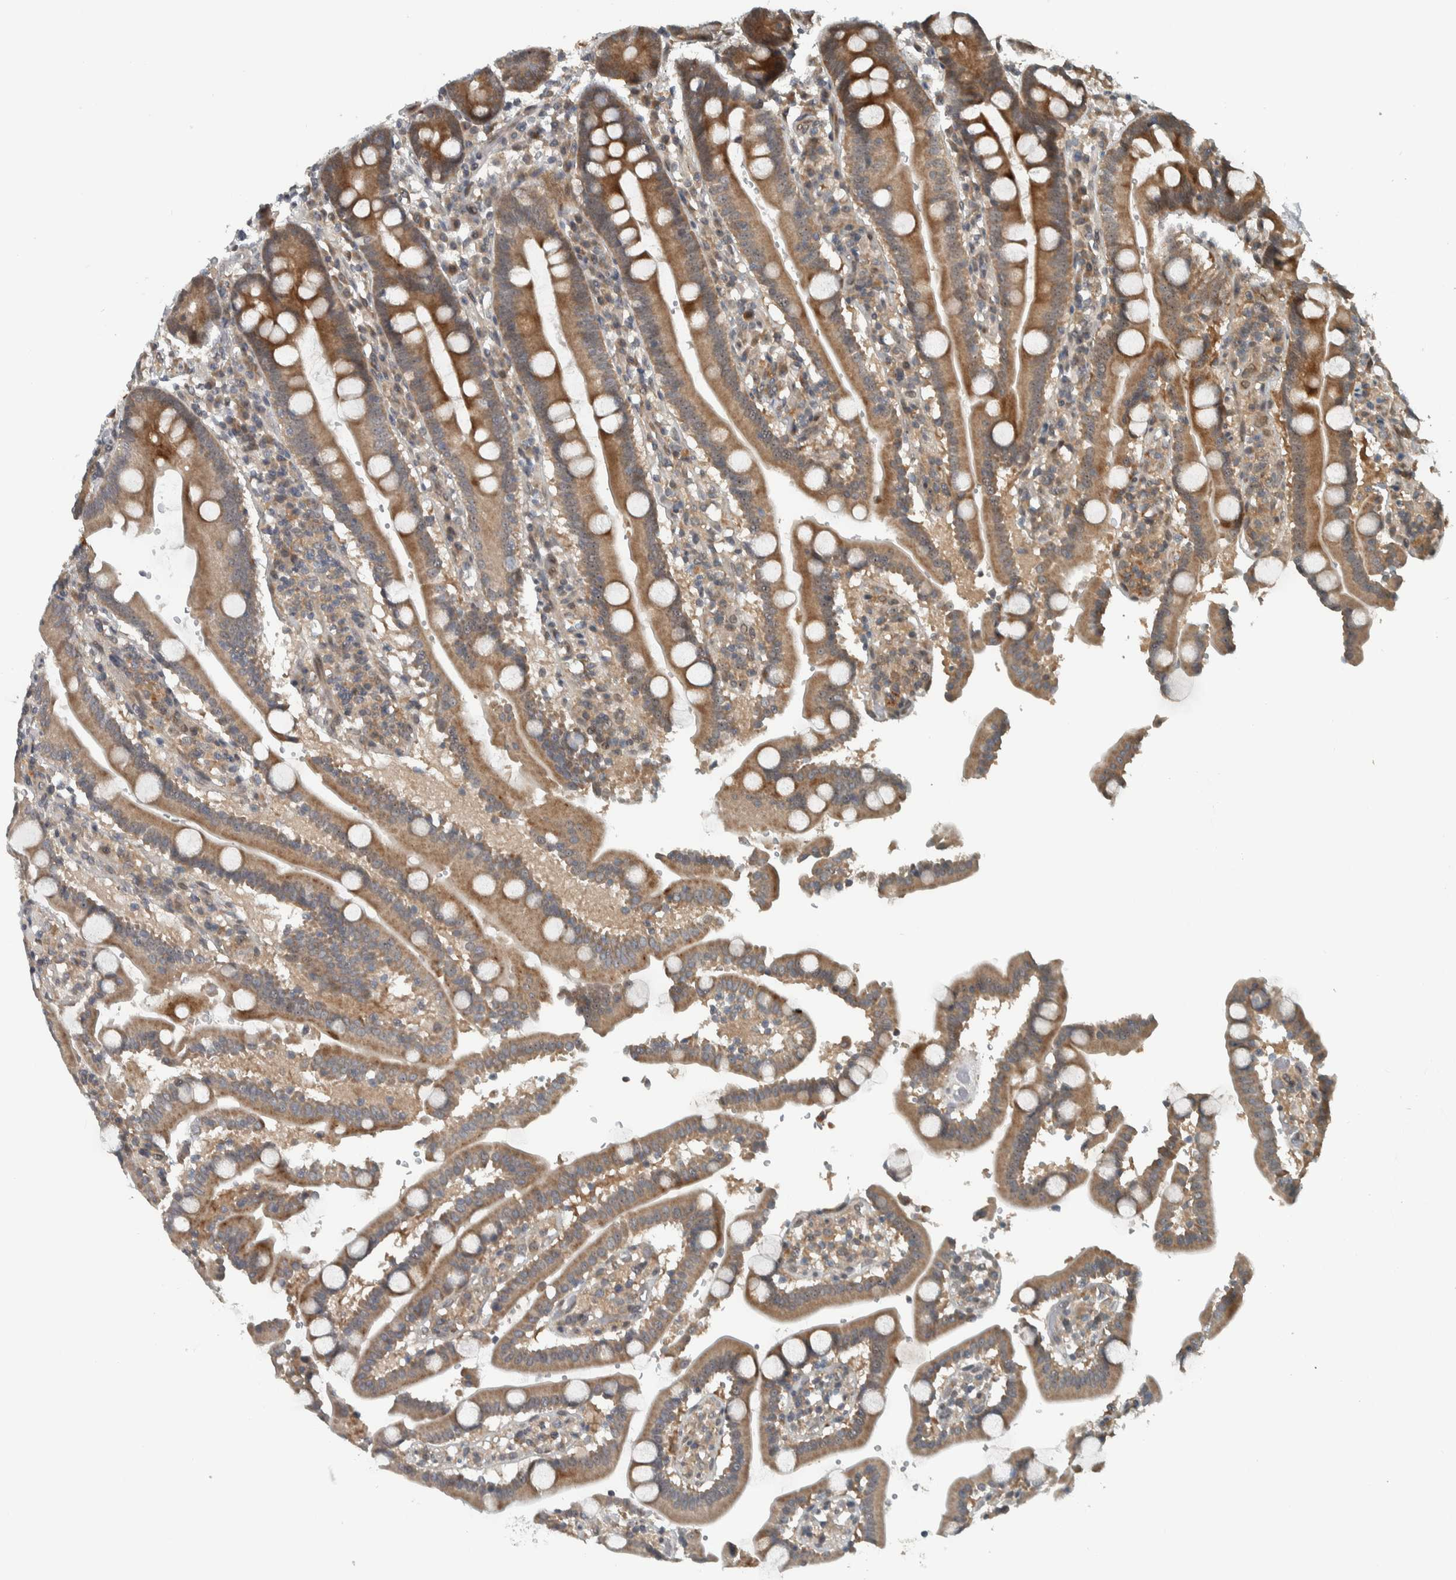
{"staining": {"intensity": "strong", "quantity": ">75%", "location": "cytoplasmic/membranous"}, "tissue": "duodenum", "cell_type": "Glandular cells", "image_type": "normal", "snomed": [{"axis": "morphology", "description": "Normal tissue, NOS"}, {"axis": "topography", "description": "Small intestine, NOS"}], "caption": "Protein staining displays strong cytoplasmic/membranous positivity in about >75% of glandular cells in unremarkable duodenum. The staining is performed using DAB brown chromogen to label protein expression. The nuclei are counter-stained blue using hematoxylin.", "gene": "XPO5", "patient": {"sex": "female", "age": 71}}